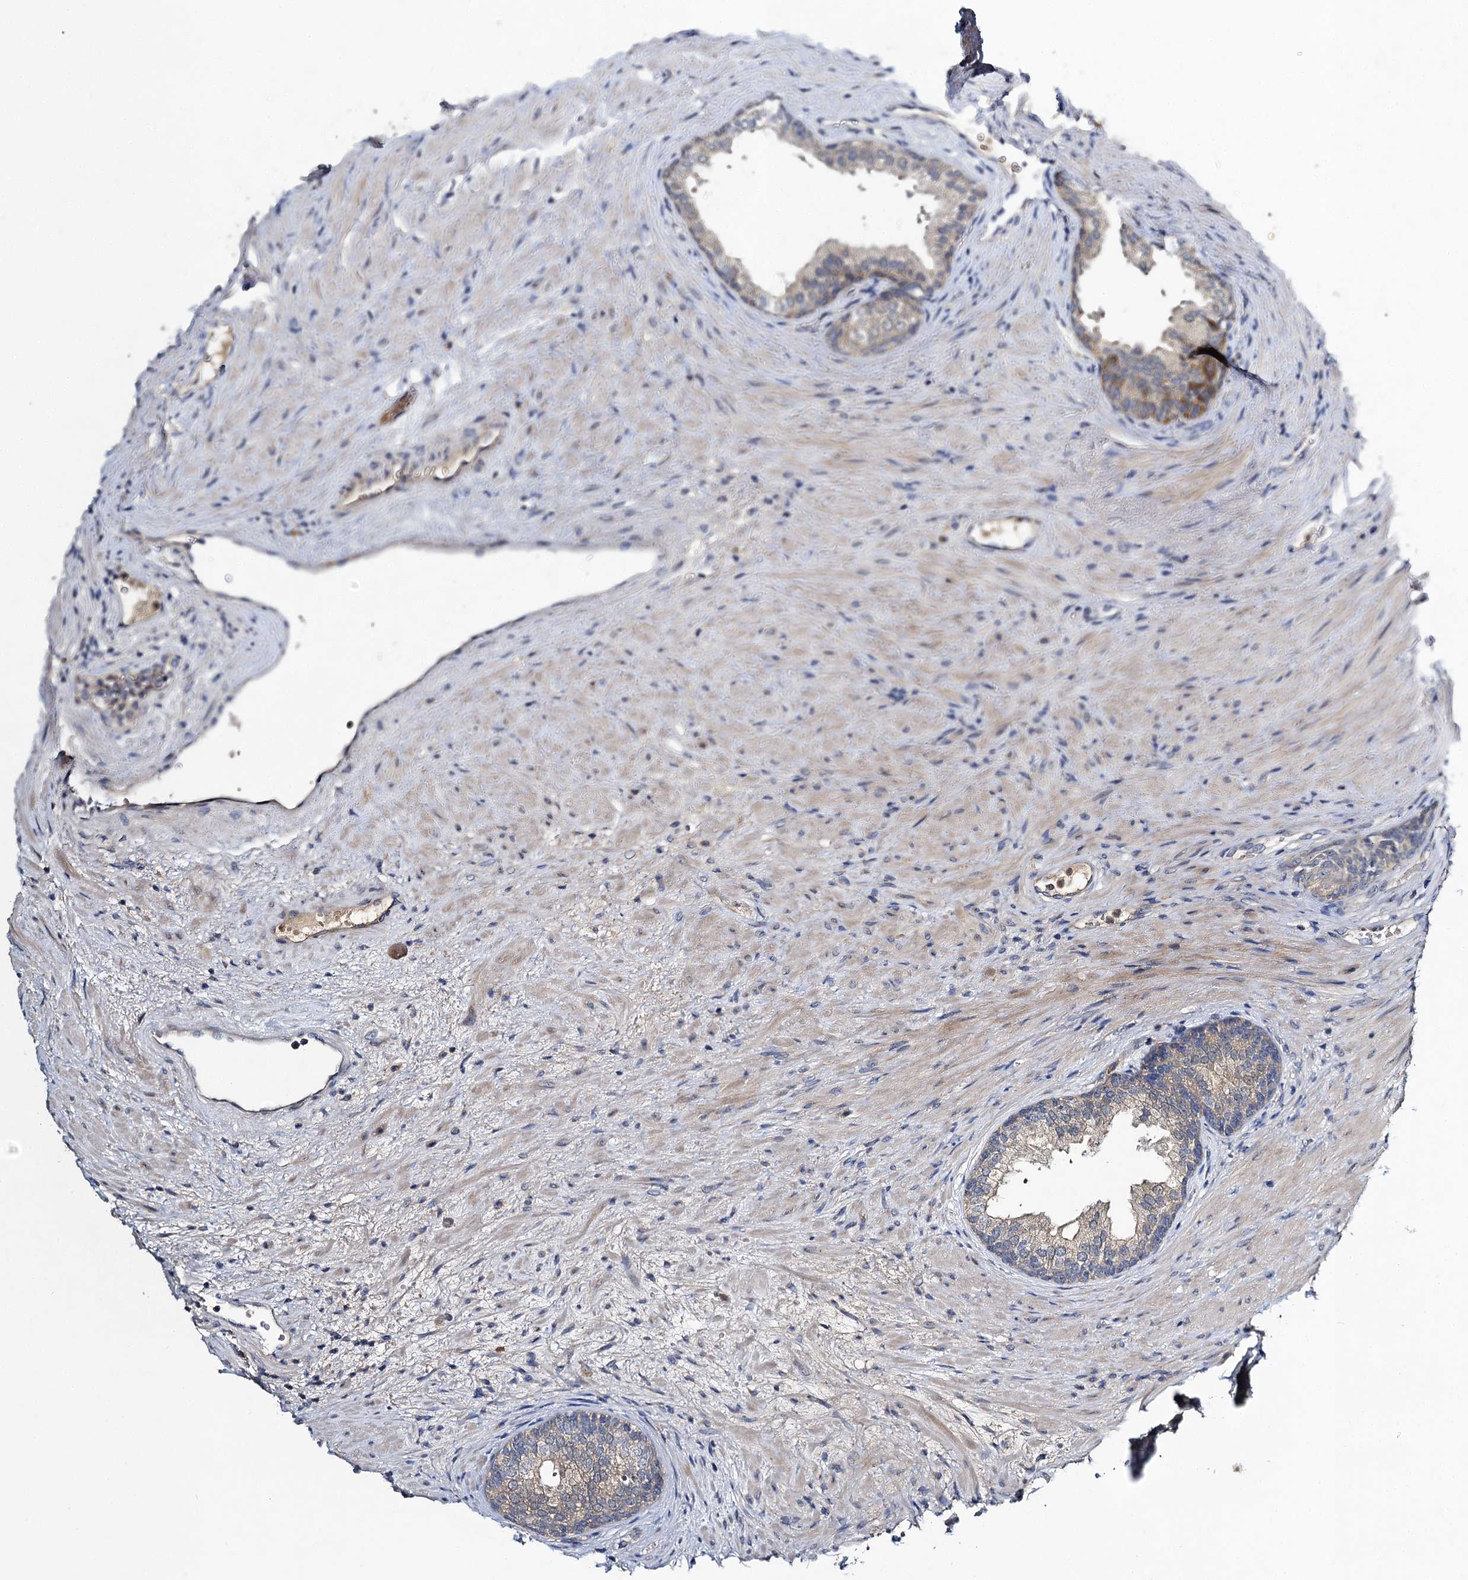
{"staining": {"intensity": "moderate", "quantity": "<25%", "location": "cytoplasmic/membranous"}, "tissue": "prostate", "cell_type": "Glandular cells", "image_type": "normal", "snomed": [{"axis": "morphology", "description": "Normal tissue, NOS"}, {"axis": "topography", "description": "Prostate"}], "caption": "IHC photomicrograph of benign prostate: prostate stained using immunohistochemistry (IHC) exhibits low levels of moderate protein expression localized specifically in the cytoplasmic/membranous of glandular cells, appearing as a cytoplasmic/membranous brown color.", "gene": "SLC11A2", "patient": {"sex": "male", "age": 76}}